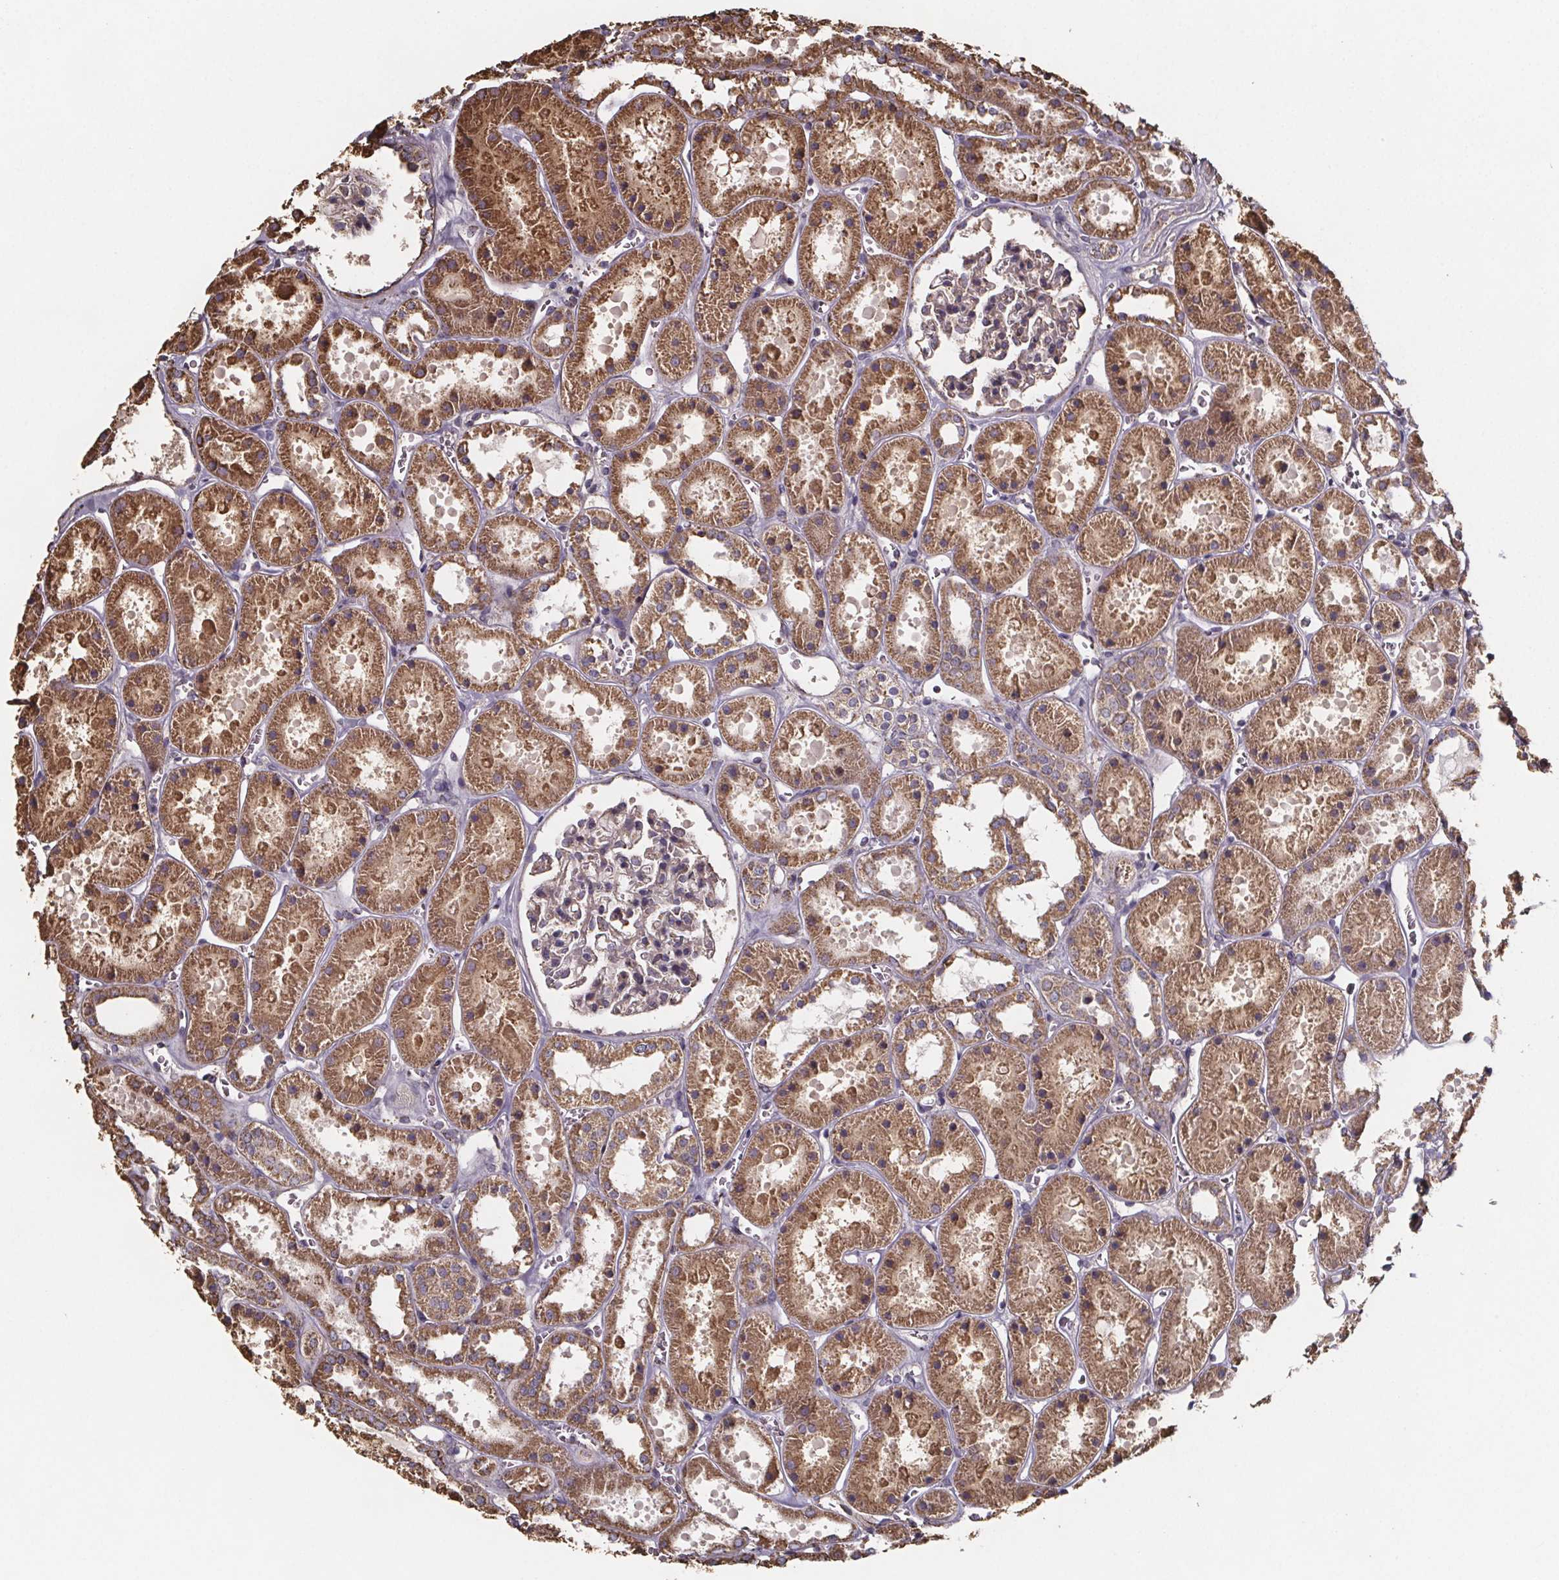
{"staining": {"intensity": "weak", "quantity": "<25%", "location": "cytoplasmic/membranous"}, "tissue": "kidney", "cell_type": "Cells in glomeruli", "image_type": "normal", "snomed": [{"axis": "morphology", "description": "Normal tissue, NOS"}, {"axis": "topography", "description": "Kidney"}], "caption": "The histopathology image exhibits no significant staining in cells in glomeruli of kidney. (Brightfield microscopy of DAB (3,3'-diaminobenzidine) immunohistochemistry (IHC) at high magnification).", "gene": "SLC35D2", "patient": {"sex": "female", "age": 41}}